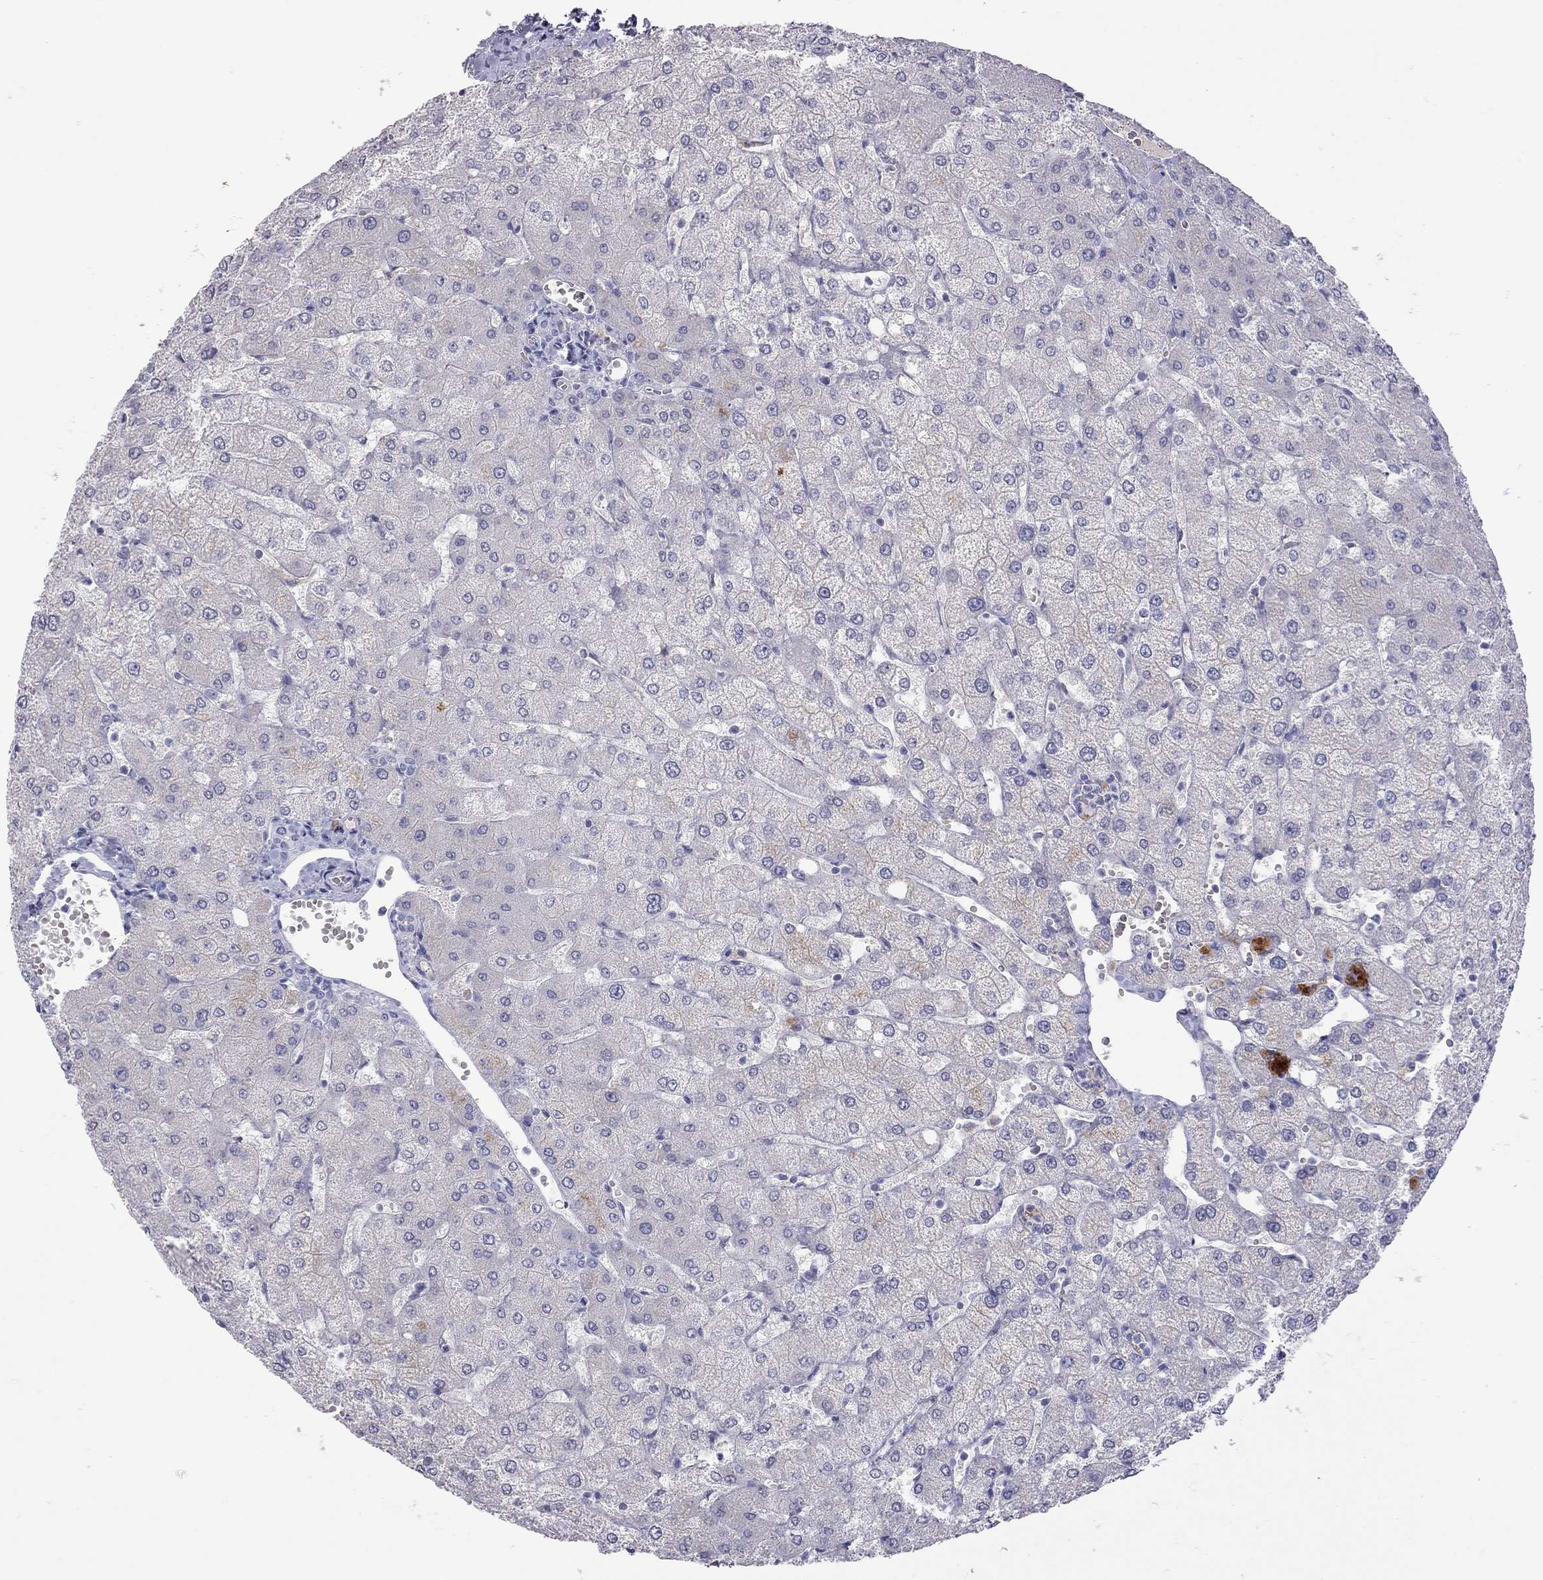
{"staining": {"intensity": "negative", "quantity": "none", "location": "none"}, "tissue": "liver", "cell_type": "Cholangiocytes", "image_type": "normal", "snomed": [{"axis": "morphology", "description": "Normal tissue, NOS"}, {"axis": "topography", "description": "Liver"}], "caption": "High power microscopy micrograph of an immunohistochemistry micrograph of normal liver, revealing no significant expression in cholangiocytes.", "gene": "MUC16", "patient": {"sex": "female", "age": 54}}